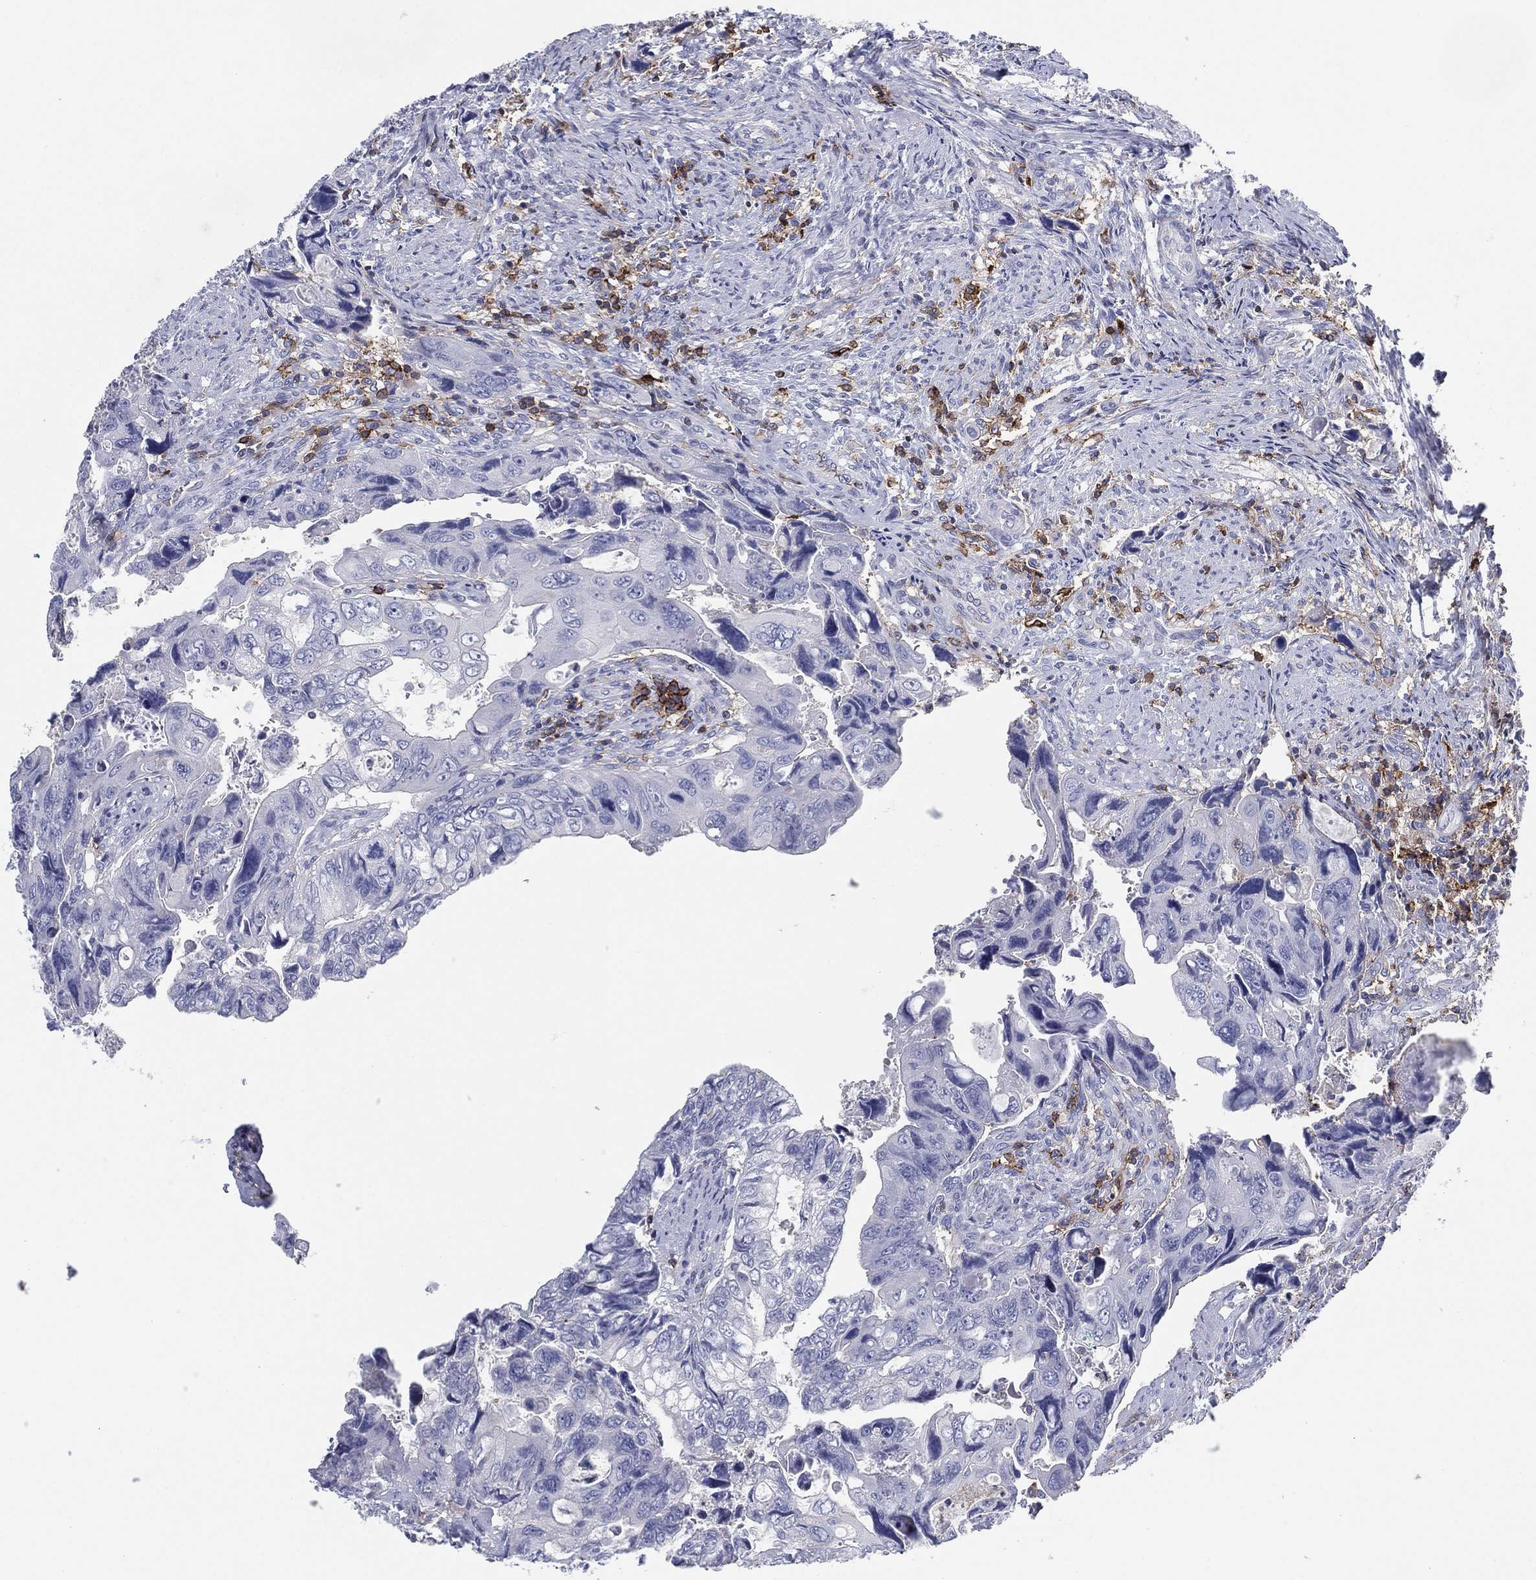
{"staining": {"intensity": "negative", "quantity": "none", "location": "none"}, "tissue": "colorectal cancer", "cell_type": "Tumor cells", "image_type": "cancer", "snomed": [{"axis": "morphology", "description": "Adenocarcinoma, NOS"}, {"axis": "topography", "description": "Rectum"}], "caption": "Micrograph shows no protein staining in tumor cells of colorectal cancer (adenocarcinoma) tissue.", "gene": "SELPLG", "patient": {"sex": "male", "age": 62}}